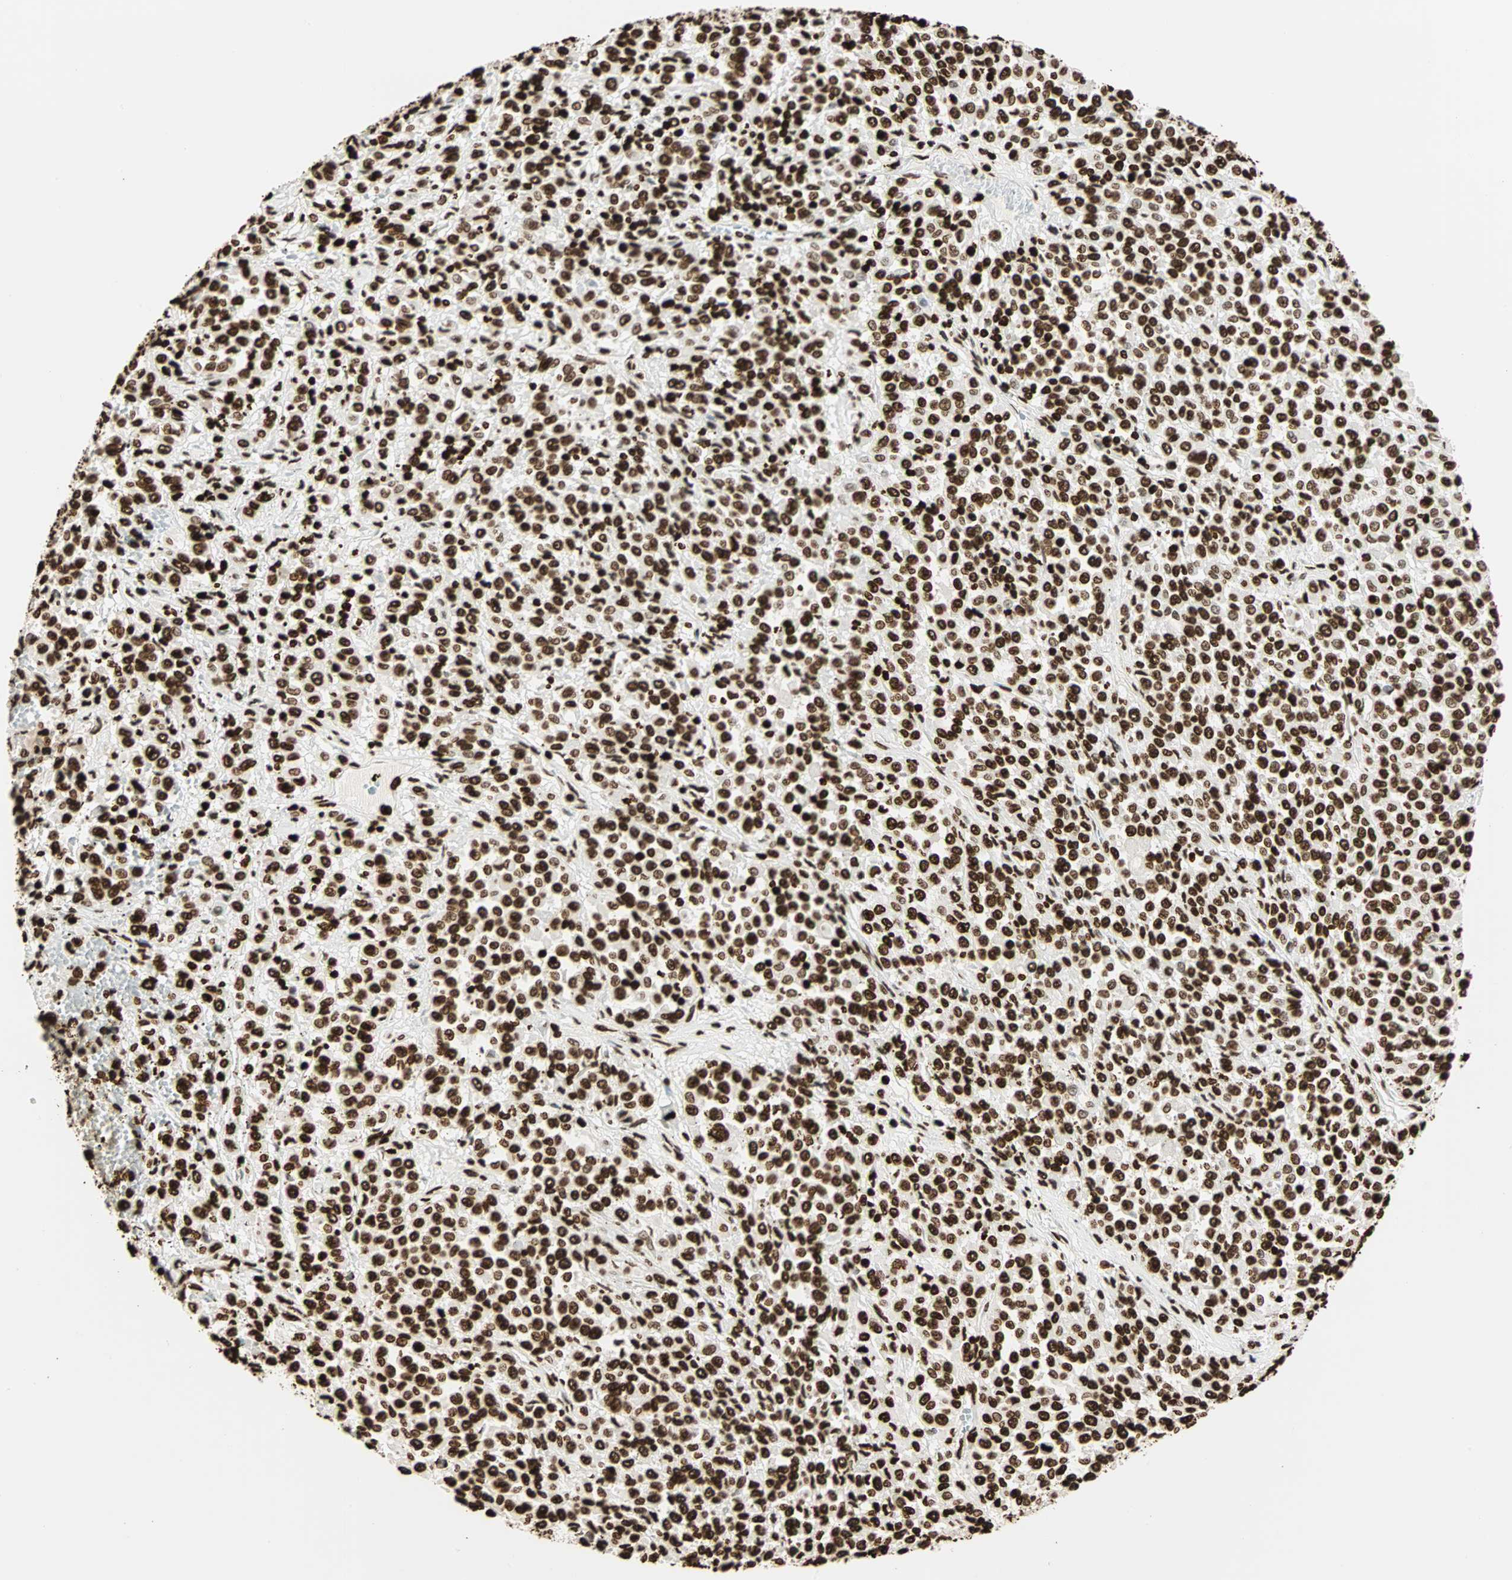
{"staining": {"intensity": "strong", "quantity": ">75%", "location": "nuclear"}, "tissue": "melanoma", "cell_type": "Tumor cells", "image_type": "cancer", "snomed": [{"axis": "morphology", "description": "Malignant melanoma, Metastatic site"}, {"axis": "topography", "description": "Pancreas"}], "caption": "Melanoma stained with a protein marker shows strong staining in tumor cells.", "gene": "GLI2", "patient": {"sex": "female", "age": 30}}